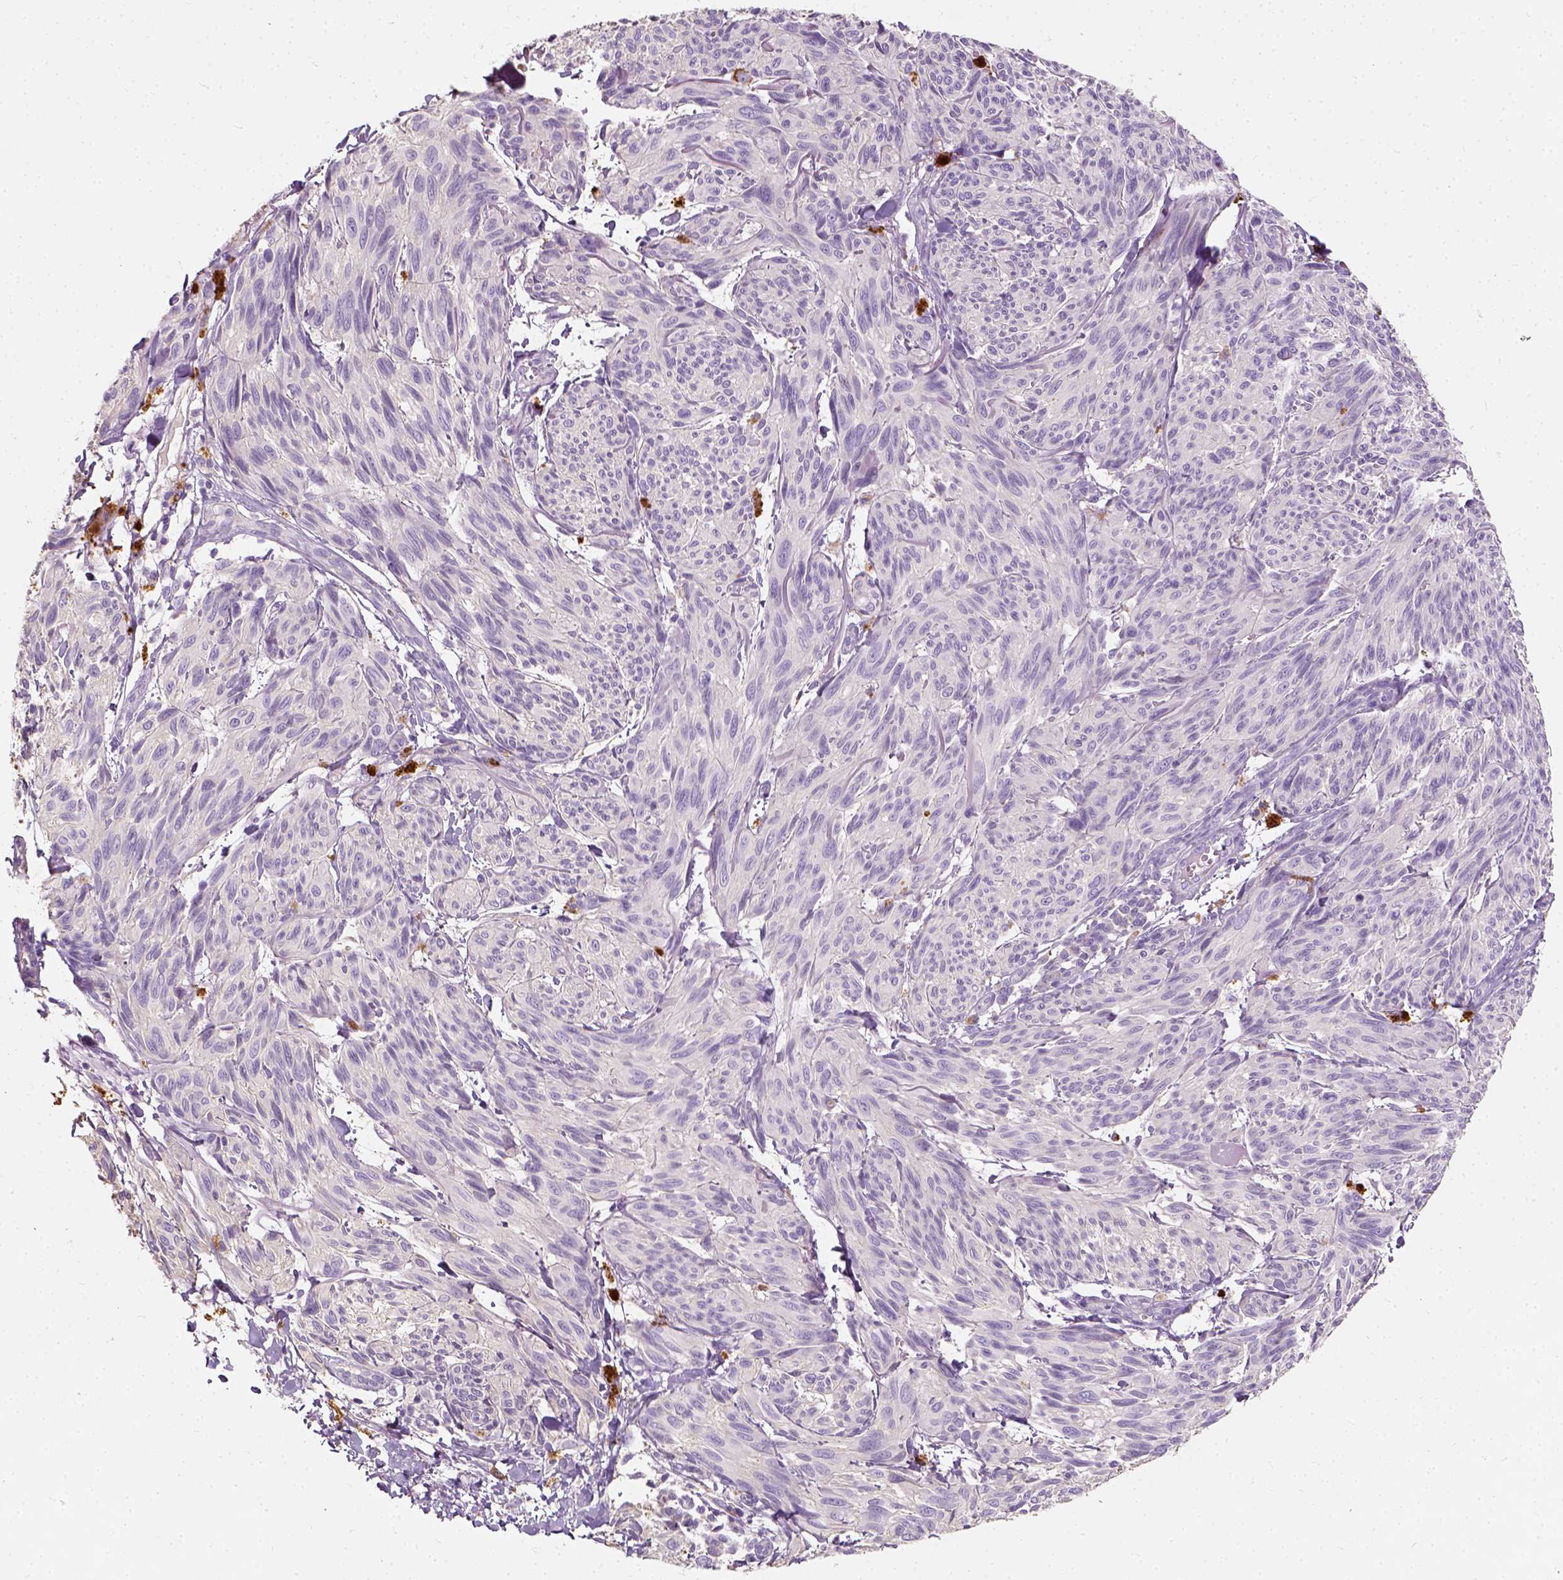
{"staining": {"intensity": "negative", "quantity": "none", "location": "none"}, "tissue": "melanoma", "cell_type": "Tumor cells", "image_type": "cancer", "snomed": [{"axis": "morphology", "description": "Malignant melanoma, NOS"}, {"axis": "topography", "description": "Skin"}], "caption": "The photomicrograph shows no significant expression in tumor cells of melanoma.", "gene": "DHCR24", "patient": {"sex": "male", "age": 79}}